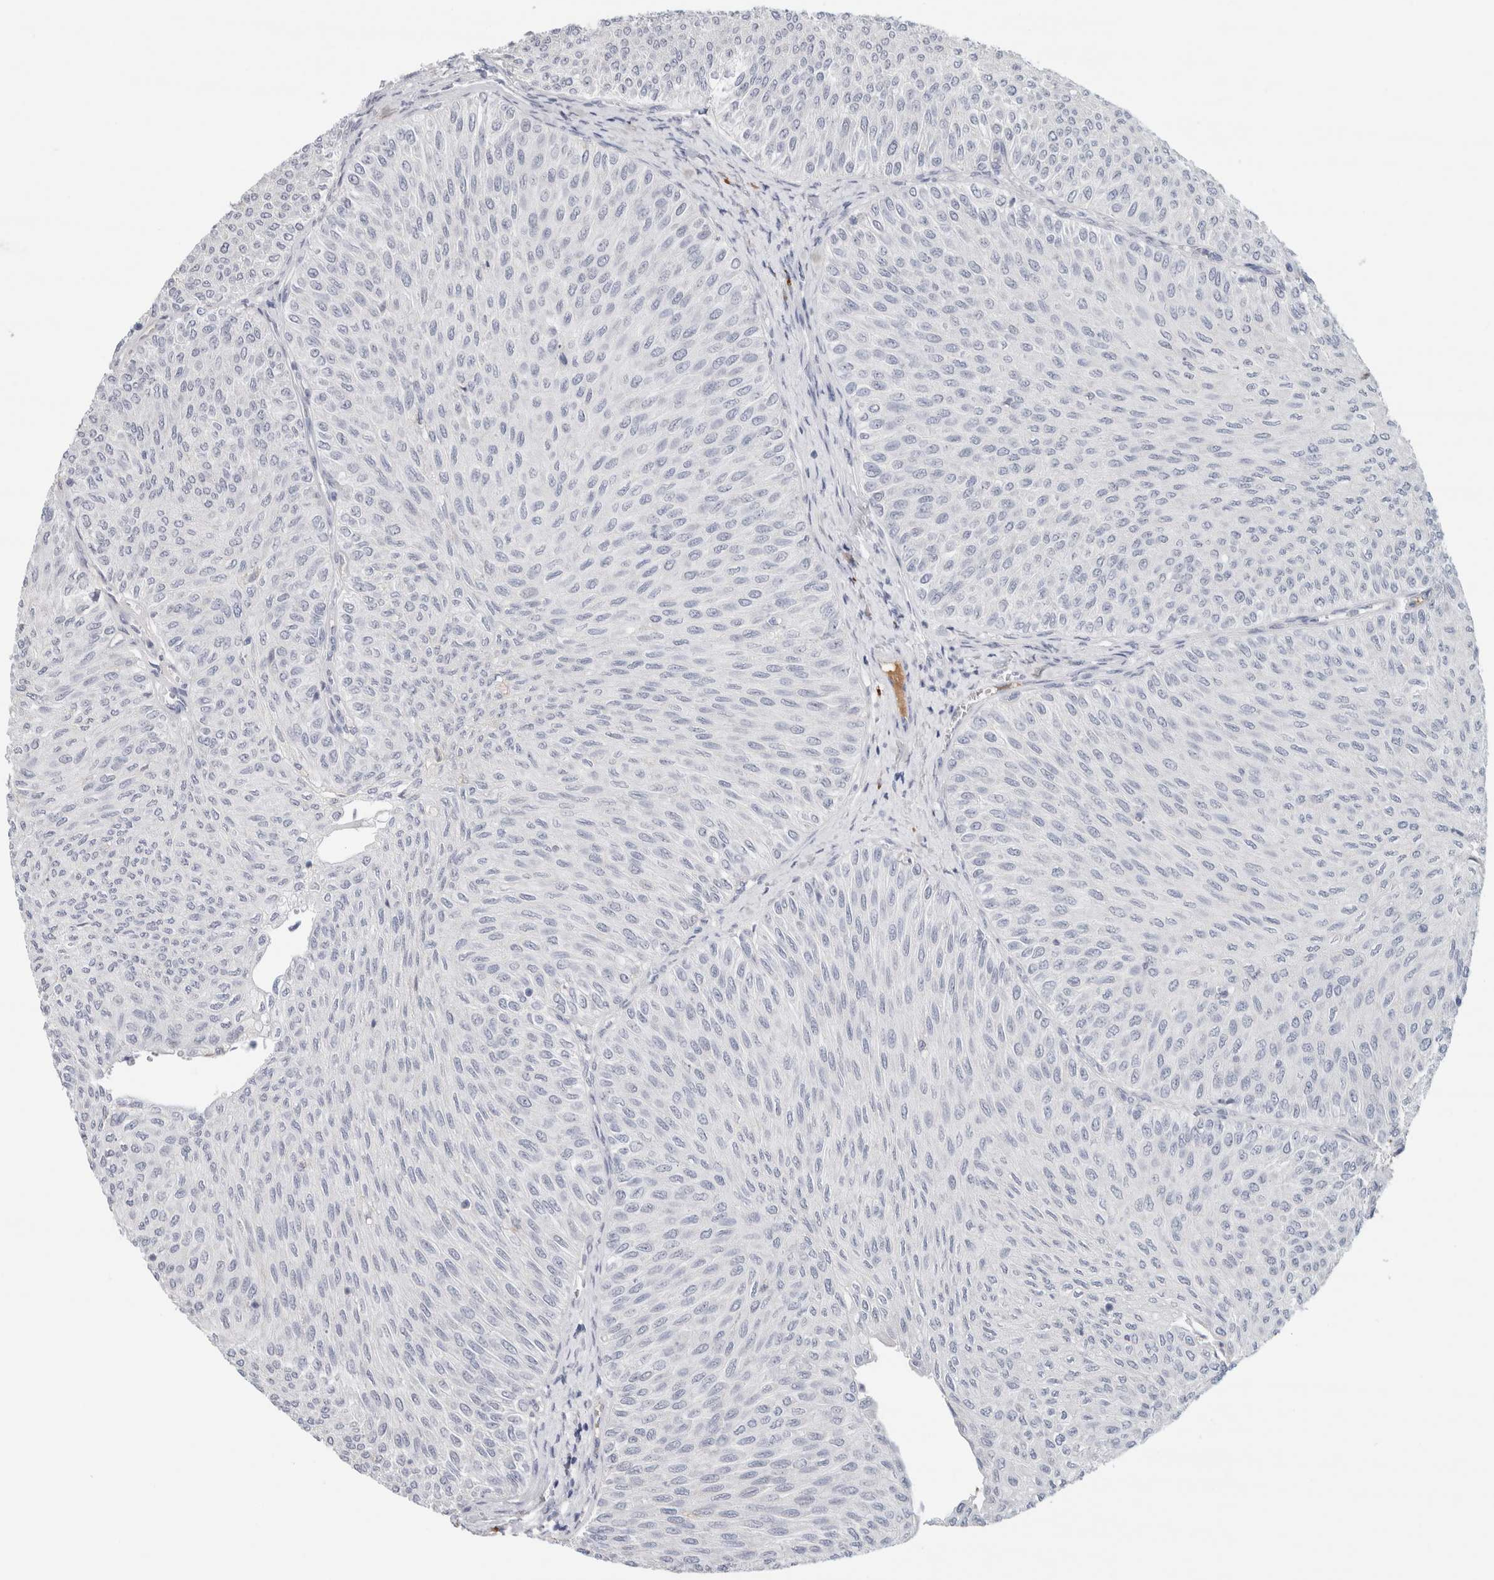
{"staining": {"intensity": "negative", "quantity": "none", "location": "none"}, "tissue": "urothelial cancer", "cell_type": "Tumor cells", "image_type": "cancer", "snomed": [{"axis": "morphology", "description": "Urothelial carcinoma, Low grade"}, {"axis": "topography", "description": "Urinary bladder"}], "caption": "Immunohistochemistry (IHC) of human low-grade urothelial carcinoma shows no expression in tumor cells.", "gene": "IL6", "patient": {"sex": "male", "age": 78}}